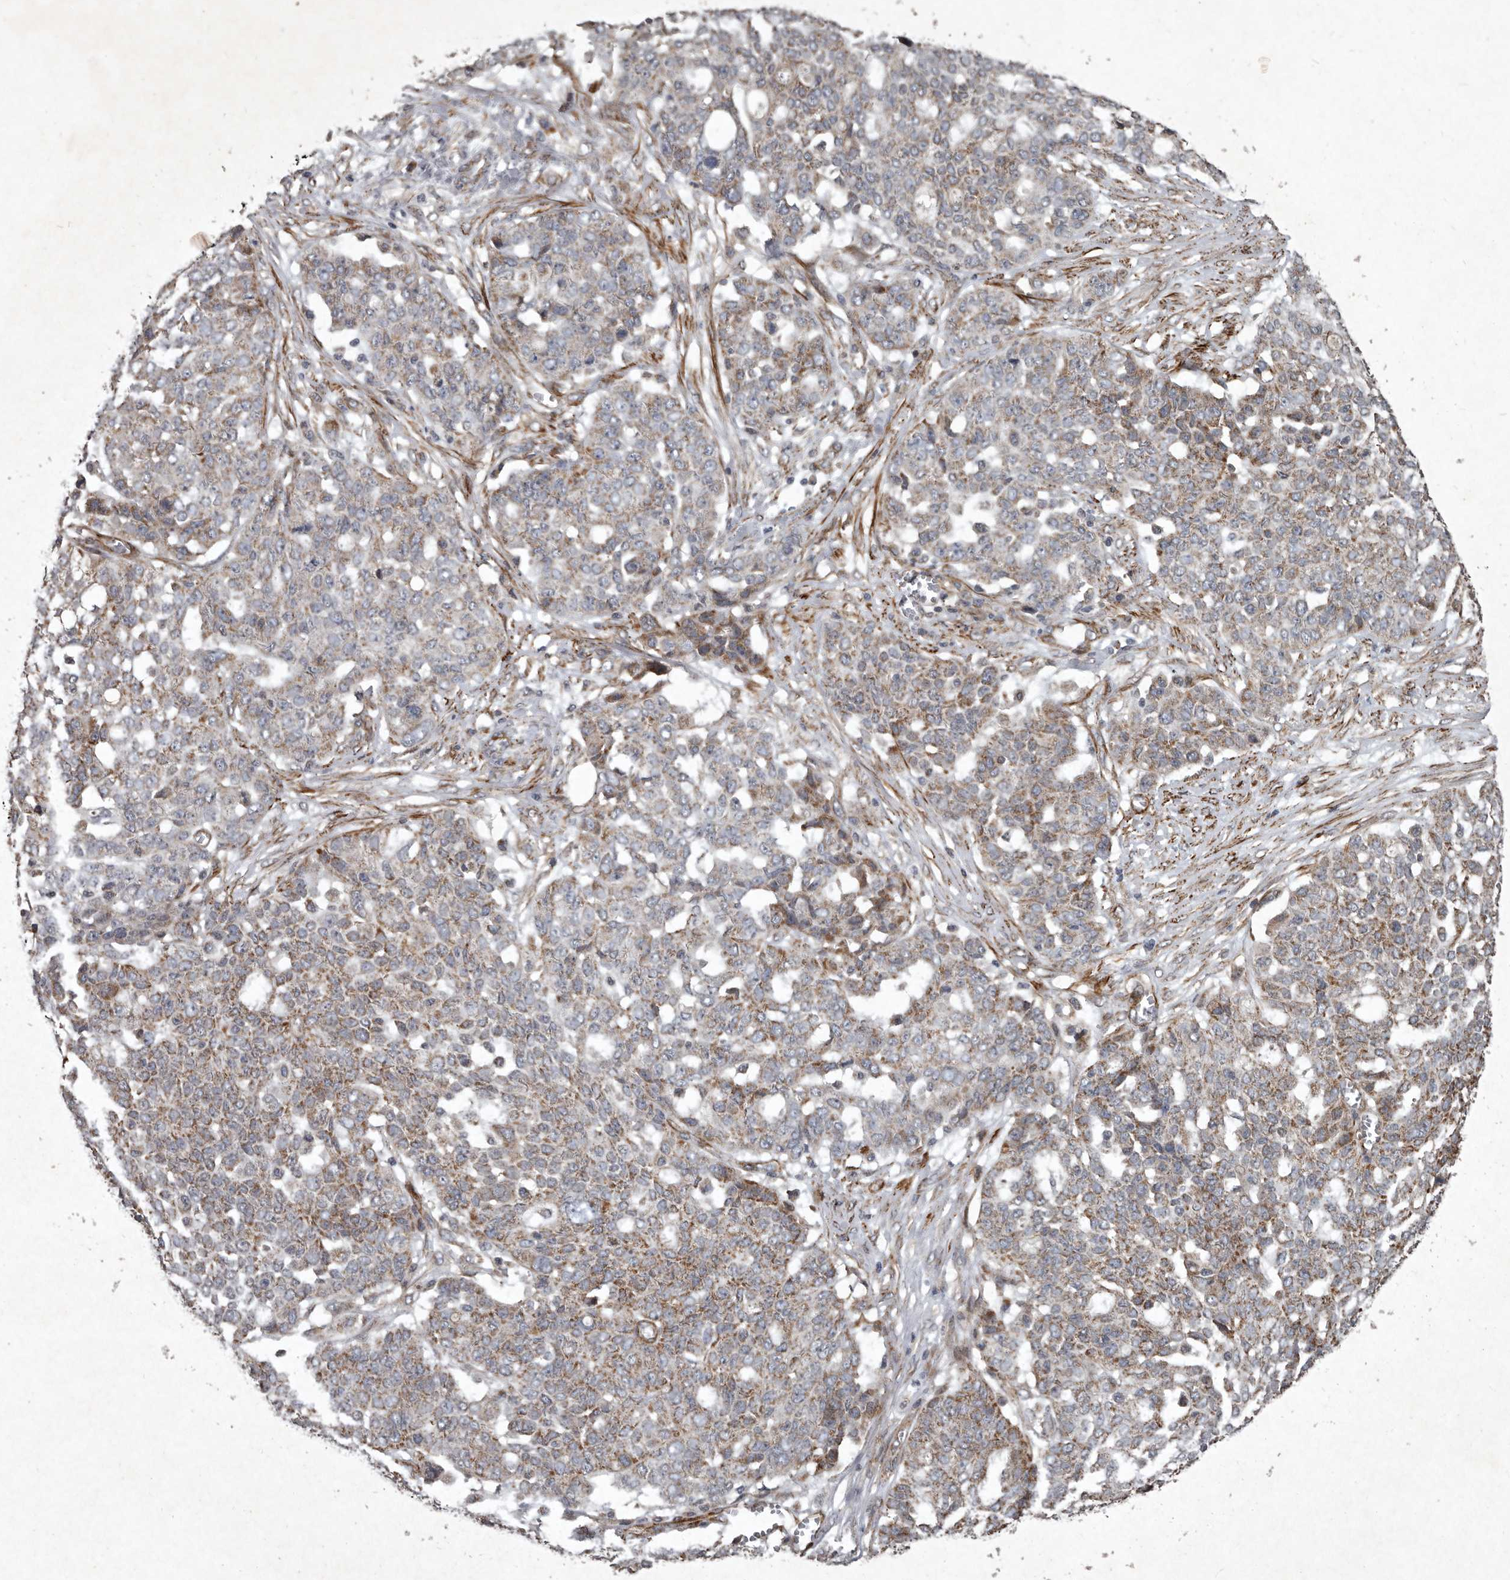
{"staining": {"intensity": "moderate", "quantity": "25%-75%", "location": "cytoplasmic/membranous"}, "tissue": "ovarian cancer", "cell_type": "Tumor cells", "image_type": "cancer", "snomed": [{"axis": "morphology", "description": "Cystadenocarcinoma, serous, NOS"}, {"axis": "topography", "description": "Soft tissue"}, {"axis": "topography", "description": "Ovary"}], "caption": "Human ovarian cancer (serous cystadenocarcinoma) stained with a brown dye exhibits moderate cytoplasmic/membranous positive positivity in approximately 25%-75% of tumor cells.", "gene": "MRPS15", "patient": {"sex": "female", "age": 57}}